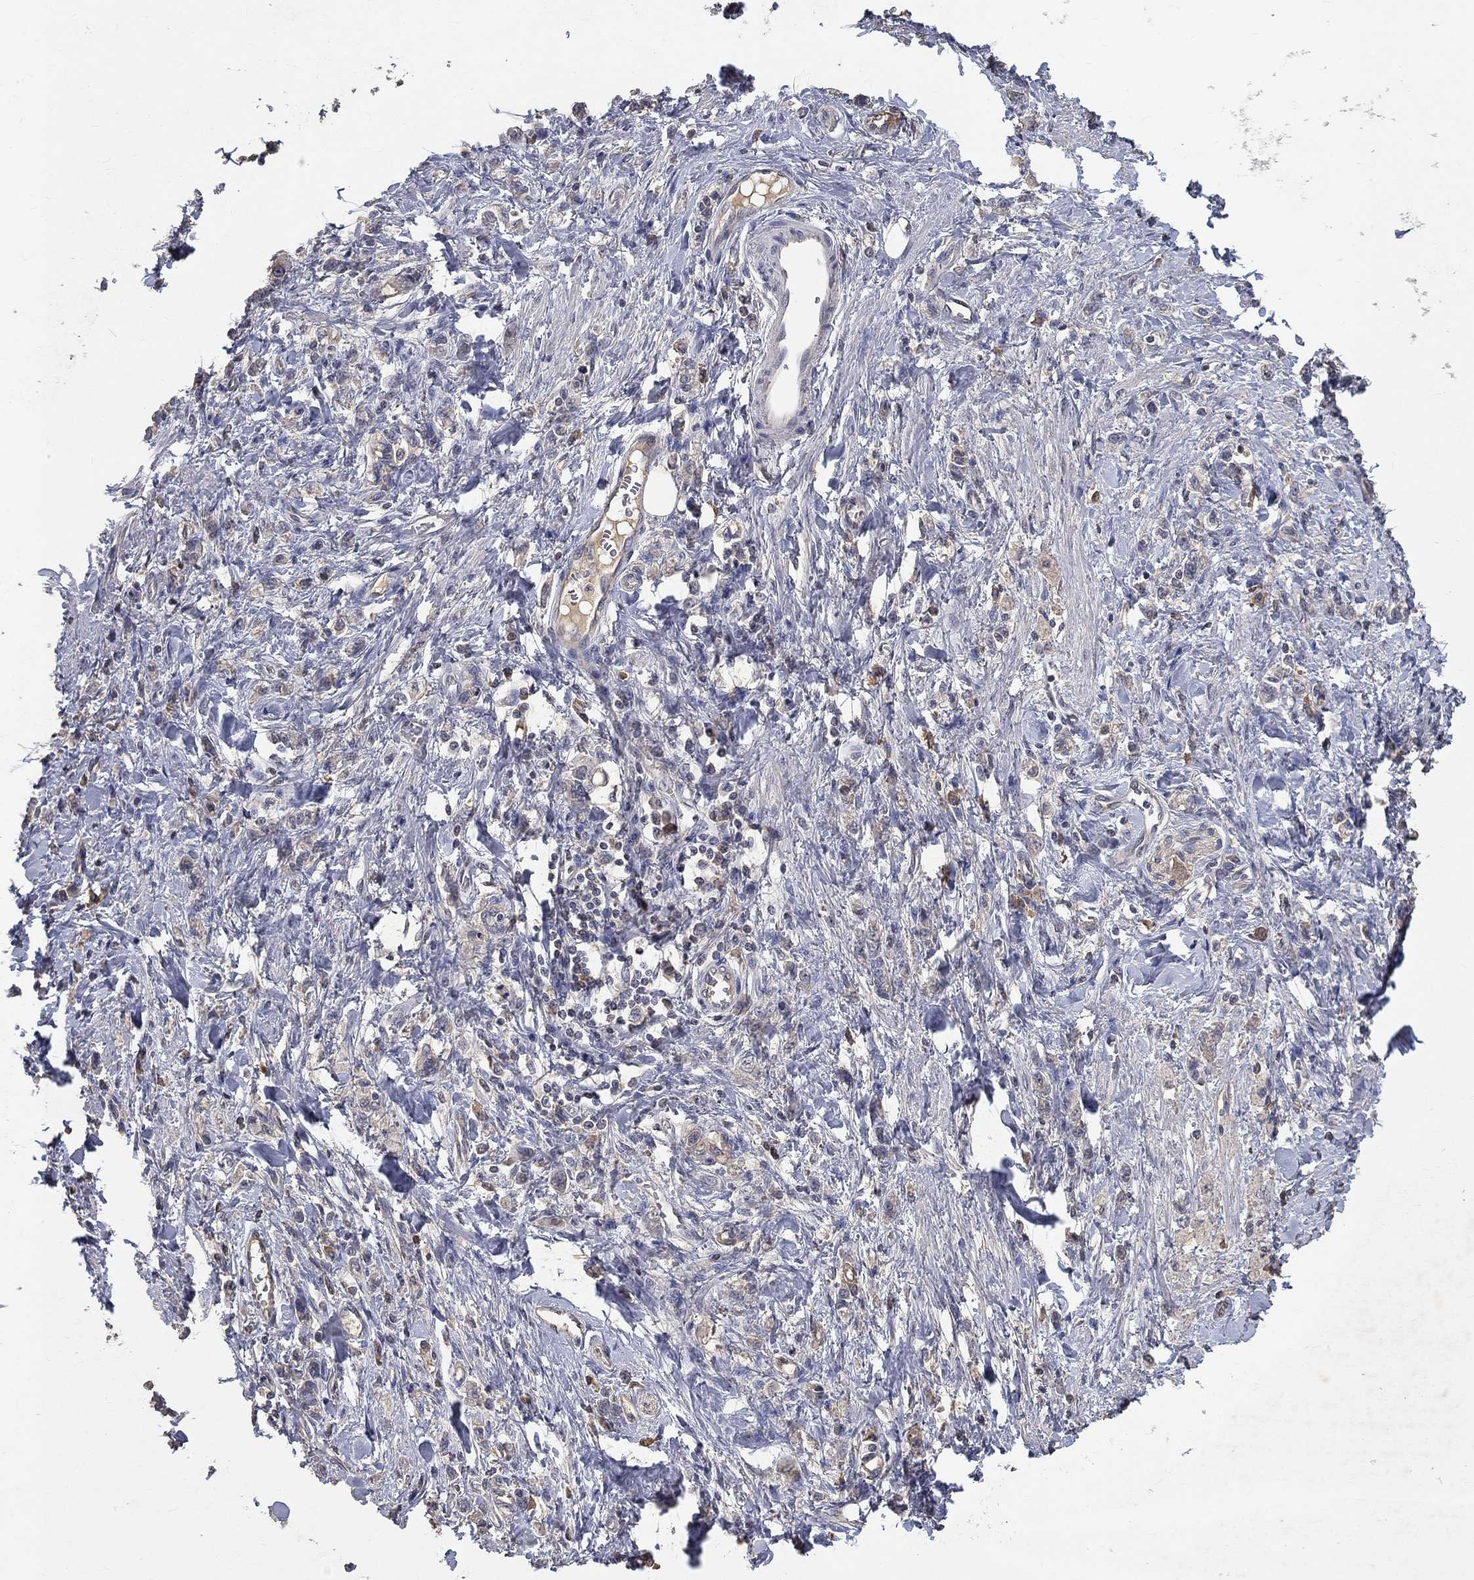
{"staining": {"intensity": "negative", "quantity": "none", "location": "none"}, "tissue": "stomach cancer", "cell_type": "Tumor cells", "image_type": "cancer", "snomed": [{"axis": "morphology", "description": "Adenocarcinoma, NOS"}, {"axis": "topography", "description": "Stomach"}], "caption": "Stomach adenocarcinoma was stained to show a protein in brown. There is no significant expression in tumor cells.", "gene": "SNAP25", "patient": {"sex": "male", "age": 77}}